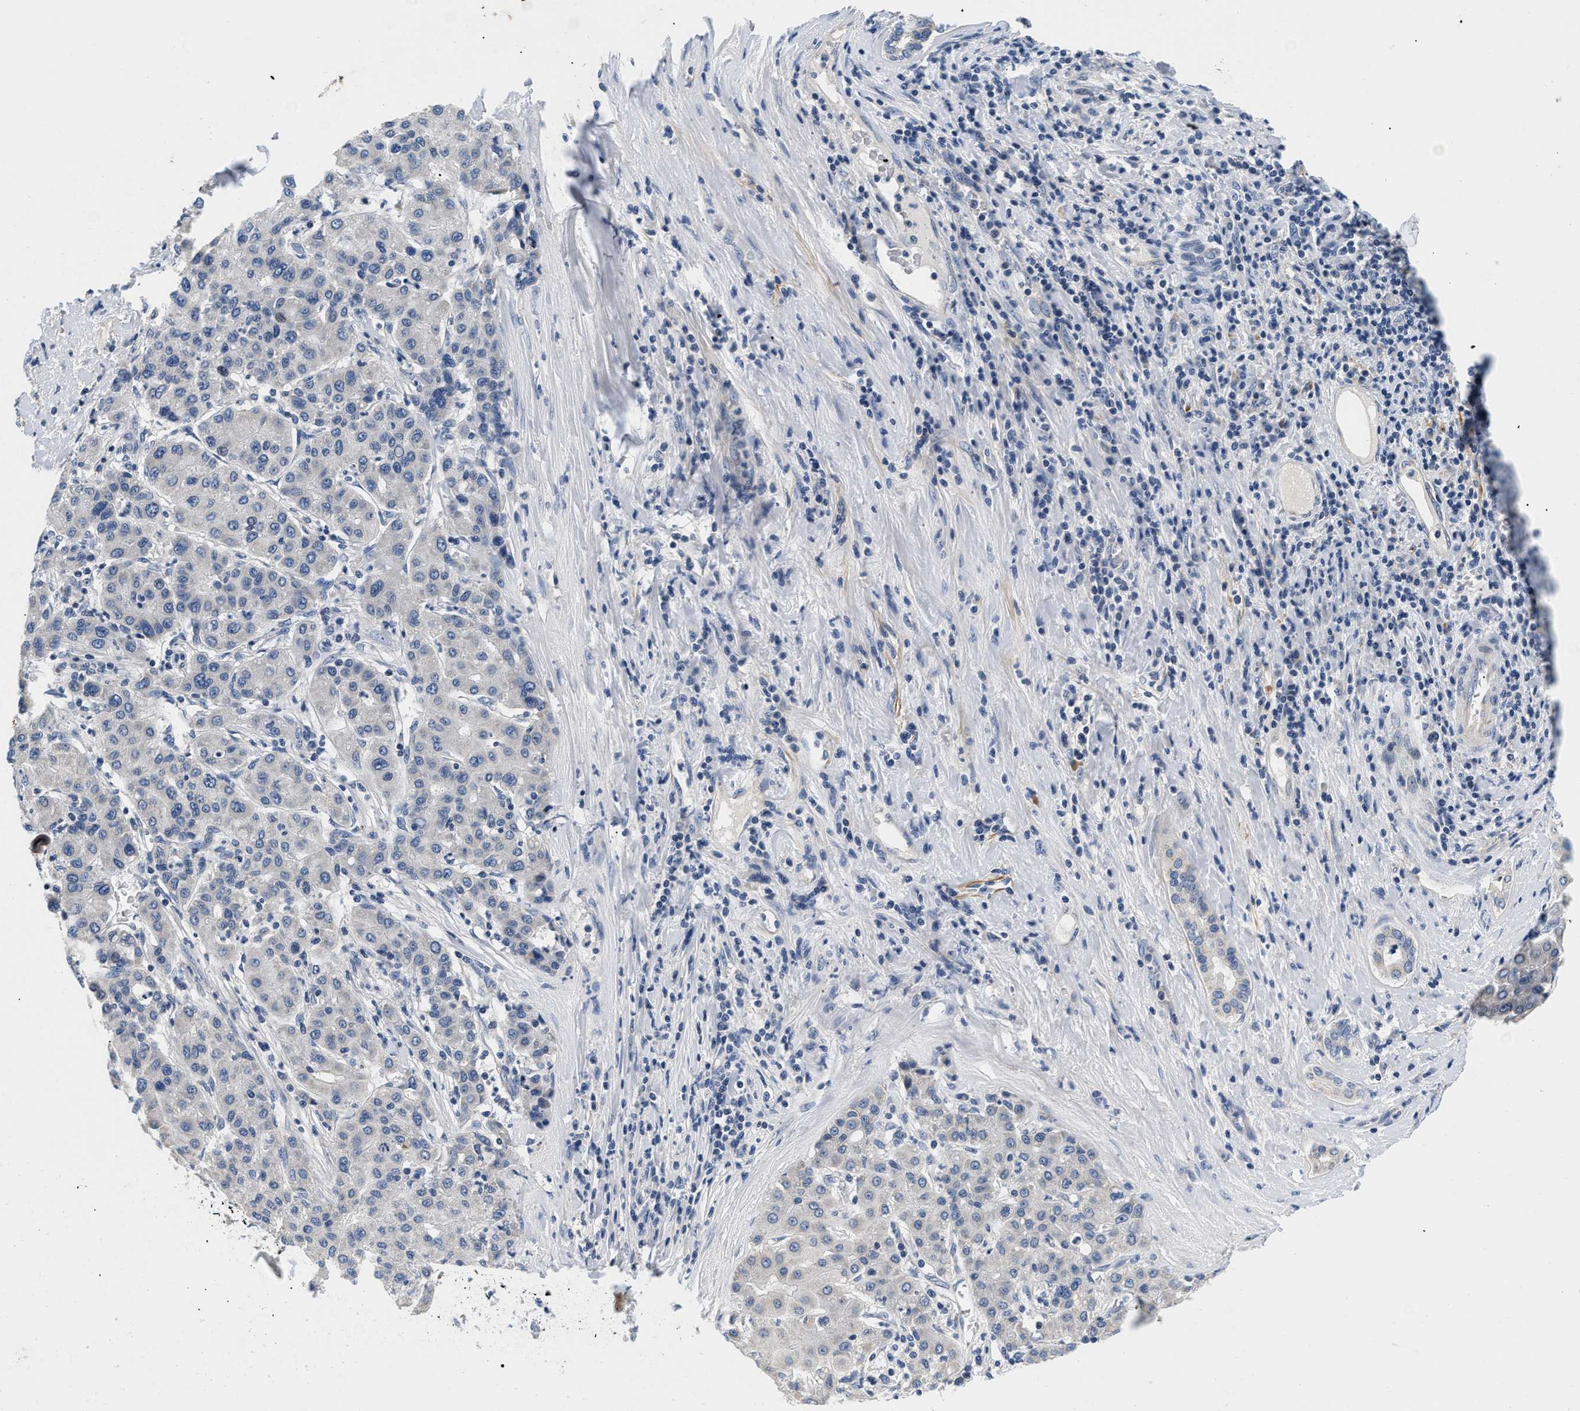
{"staining": {"intensity": "negative", "quantity": "none", "location": "none"}, "tissue": "liver cancer", "cell_type": "Tumor cells", "image_type": "cancer", "snomed": [{"axis": "morphology", "description": "Carcinoma, Hepatocellular, NOS"}, {"axis": "topography", "description": "Liver"}], "caption": "Liver cancer was stained to show a protein in brown. There is no significant expression in tumor cells. The staining is performed using DAB (3,3'-diaminobenzidine) brown chromogen with nuclei counter-stained in using hematoxylin.", "gene": "PDP1", "patient": {"sex": "male", "age": 65}}